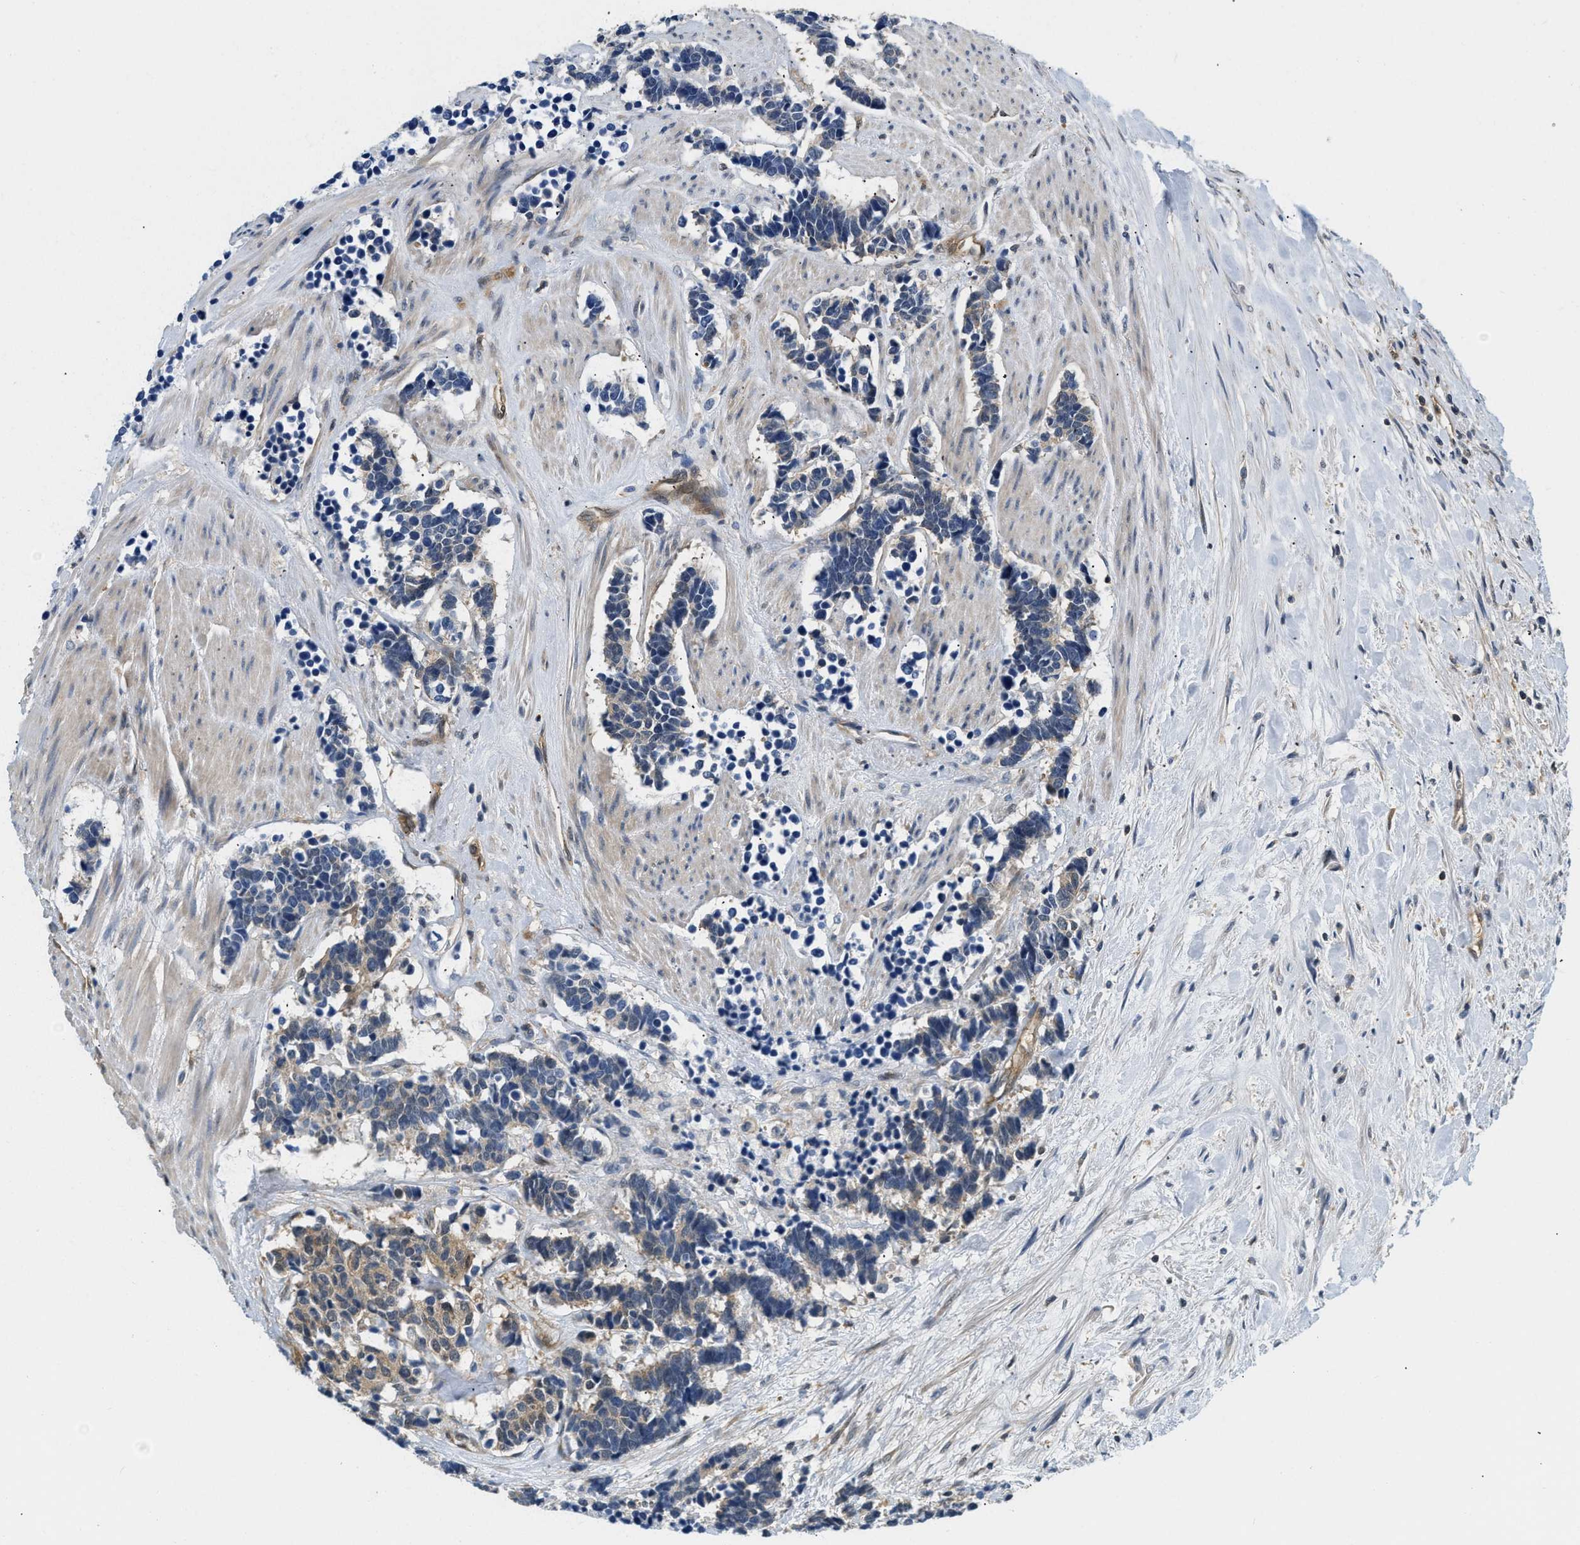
{"staining": {"intensity": "weak", "quantity": "25%-75%", "location": "cytoplasmic/membranous"}, "tissue": "carcinoid", "cell_type": "Tumor cells", "image_type": "cancer", "snomed": [{"axis": "morphology", "description": "Carcinoma, NOS"}, {"axis": "morphology", "description": "Carcinoid, malignant, NOS"}, {"axis": "topography", "description": "Urinary bladder"}], "caption": "Protein expression analysis of human carcinoma reveals weak cytoplasmic/membranous staining in approximately 25%-75% of tumor cells.", "gene": "EIF4EBP2", "patient": {"sex": "male", "age": 57}}